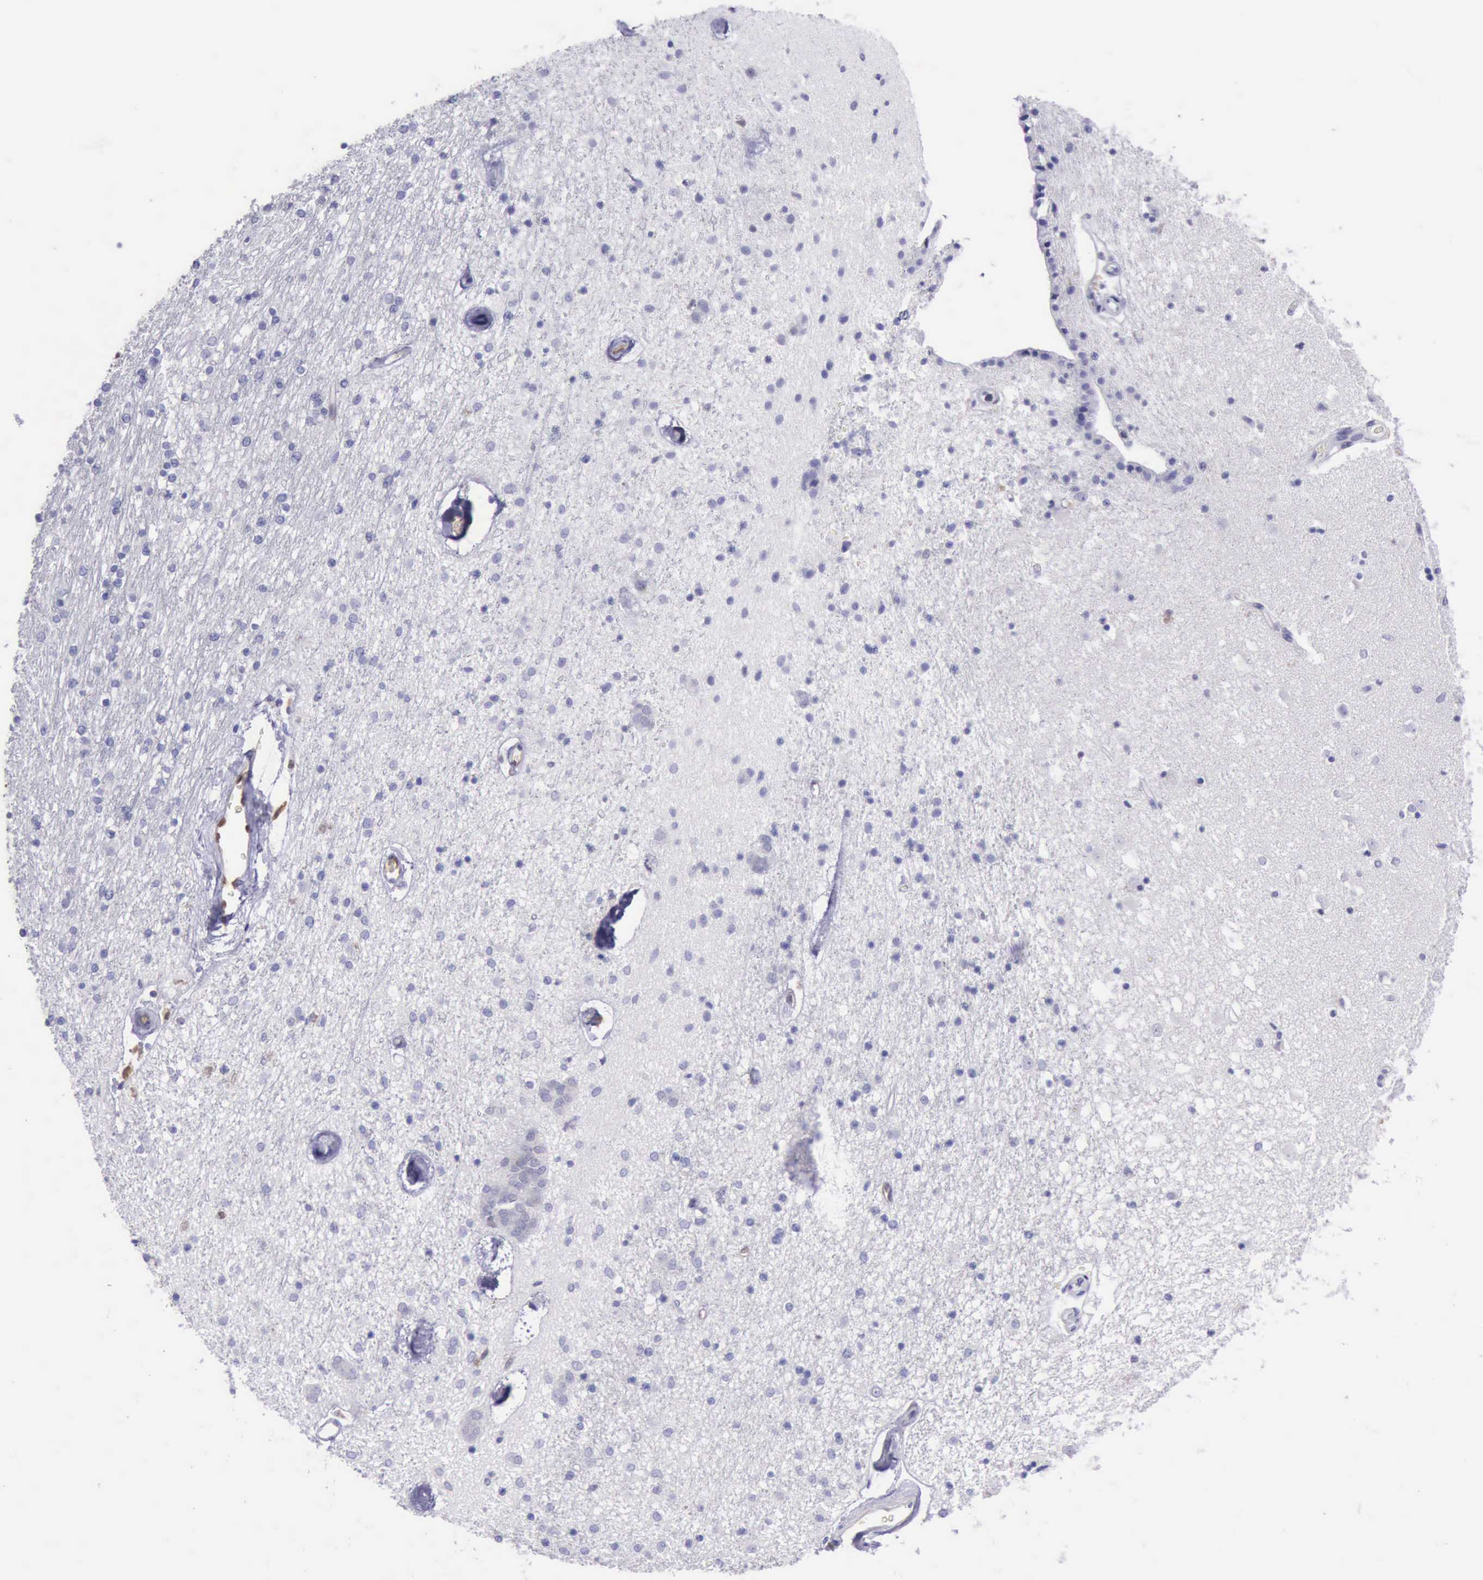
{"staining": {"intensity": "negative", "quantity": "none", "location": "none"}, "tissue": "caudate", "cell_type": "Glial cells", "image_type": "normal", "snomed": [{"axis": "morphology", "description": "Normal tissue, NOS"}, {"axis": "topography", "description": "Lateral ventricle wall"}], "caption": "A high-resolution micrograph shows immunohistochemistry (IHC) staining of unremarkable caudate, which shows no significant expression in glial cells.", "gene": "TYMP", "patient": {"sex": "female", "age": 54}}